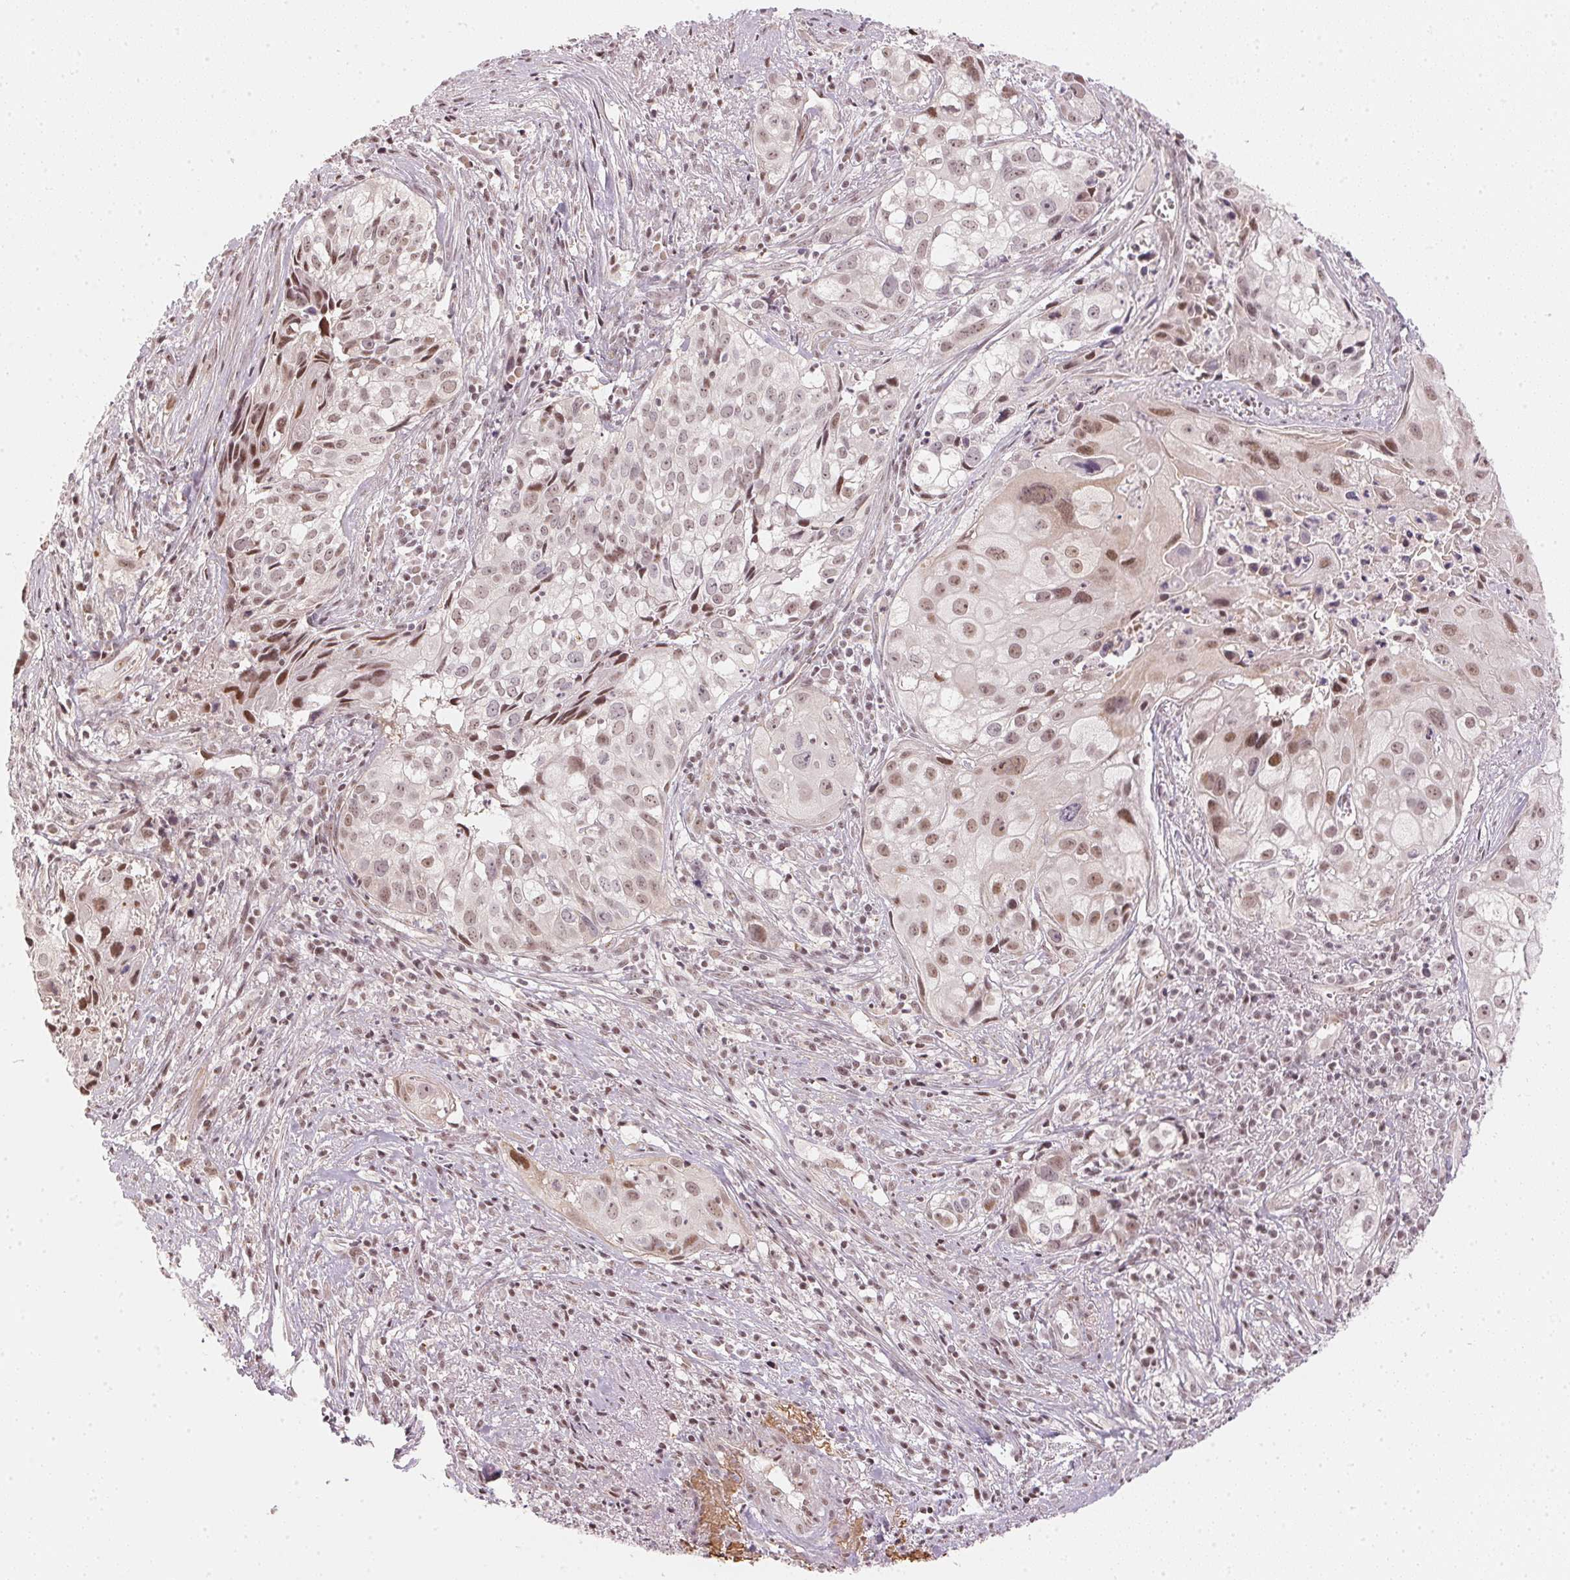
{"staining": {"intensity": "moderate", "quantity": "25%-75%", "location": "nuclear"}, "tissue": "cervical cancer", "cell_type": "Tumor cells", "image_type": "cancer", "snomed": [{"axis": "morphology", "description": "Squamous cell carcinoma, NOS"}, {"axis": "topography", "description": "Cervix"}], "caption": "Protein expression analysis of human cervical cancer reveals moderate nuclear positivity in about 25%-75% of tumor cells.", "gene": "KAT6A", "patient": {"sex": "female", "age": 53}}